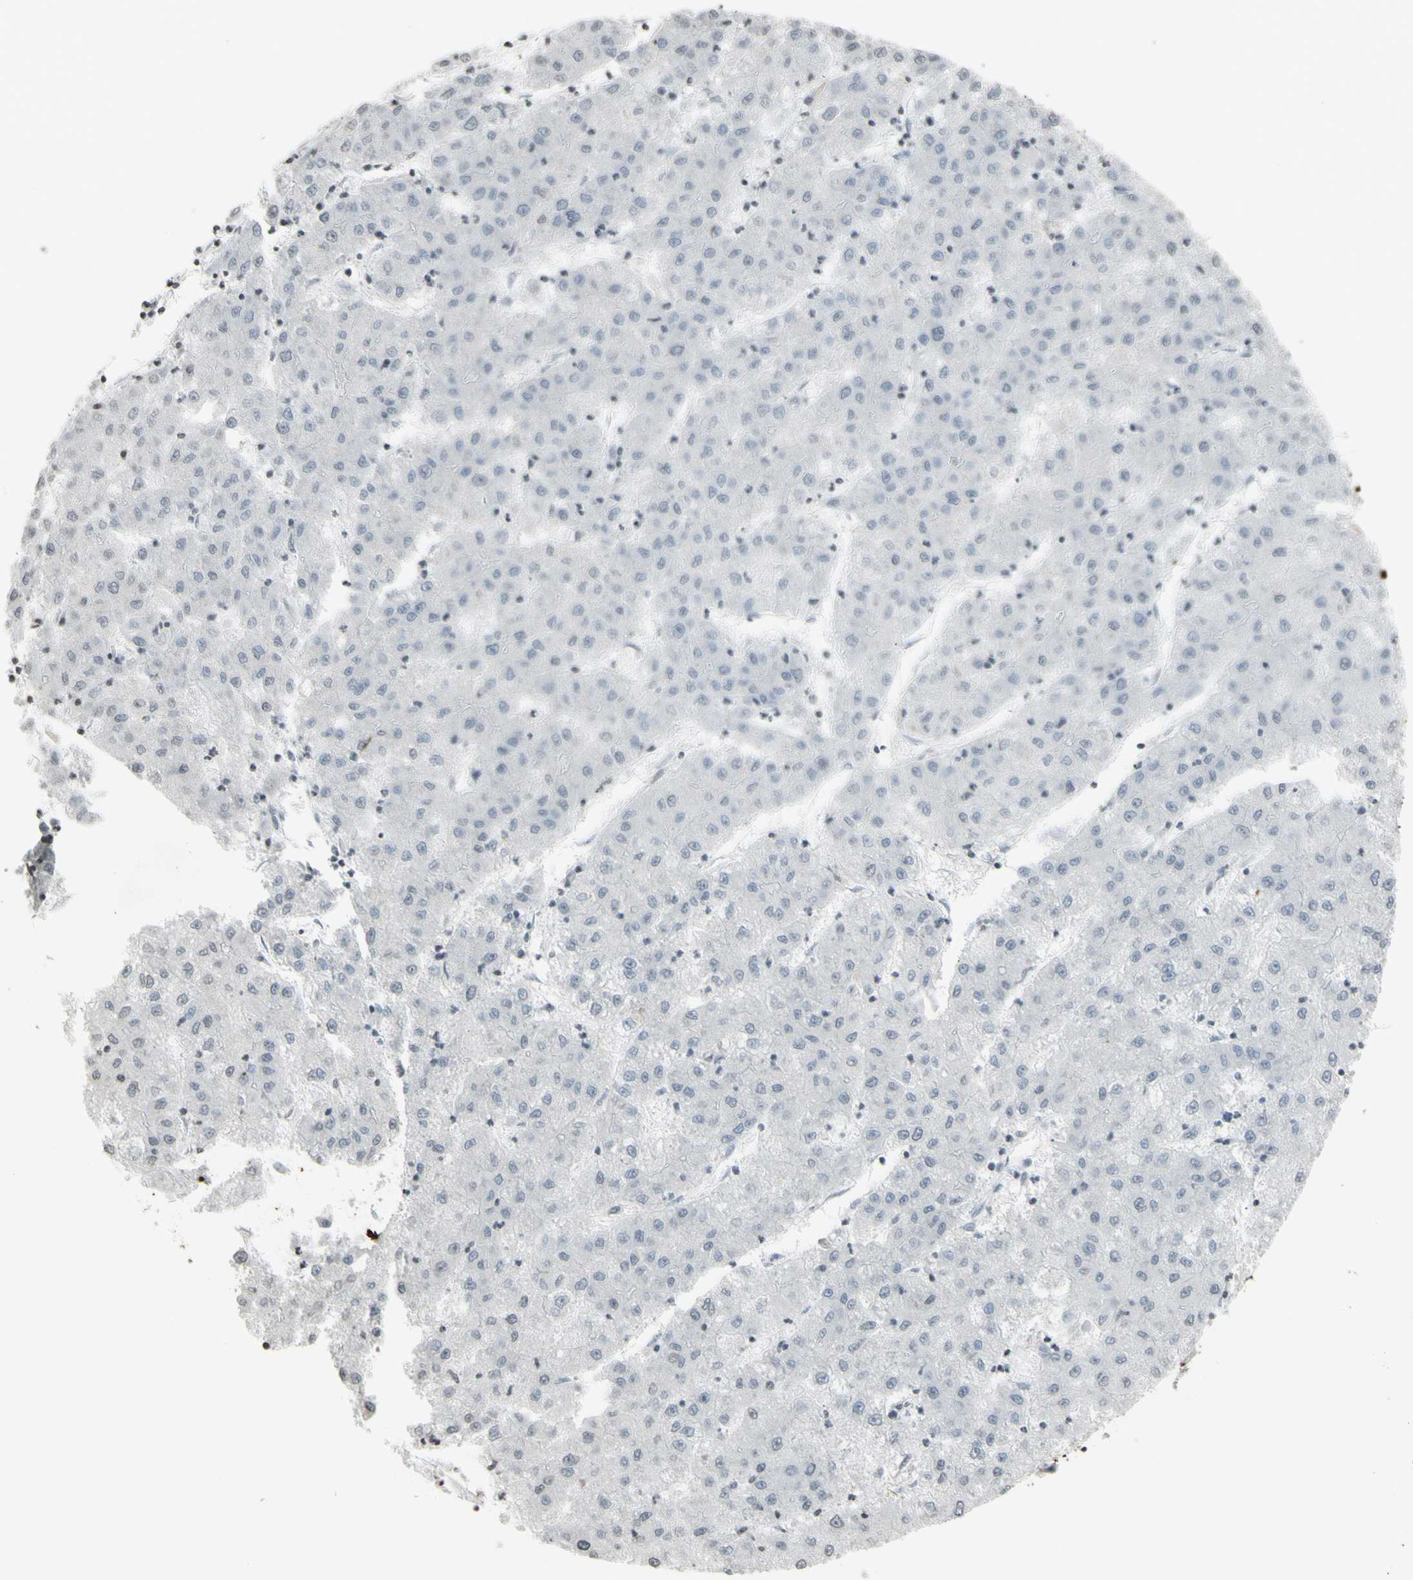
{"staining": {"intensity": "negative", "quantity": "none", "location": "none"}, "tissue": "liver cancer", "cell_type": "Tumor cells", "image_type": "cancer", "snomed": [{"axis": "morphology", "description": "Carcinoma, Hepatocellular, NOS"}, {"axis": "topography", "description": "Liver"}], "caption": "A high-resolution micrograph shows immunohistochemistry (IHC) staining of liver cancer (hepatocellular carcinoma), which exhibits no significant positivity in tumor cells.", "gene": "MUC5AC", "patient": {"sex": "male", "age": 72}}